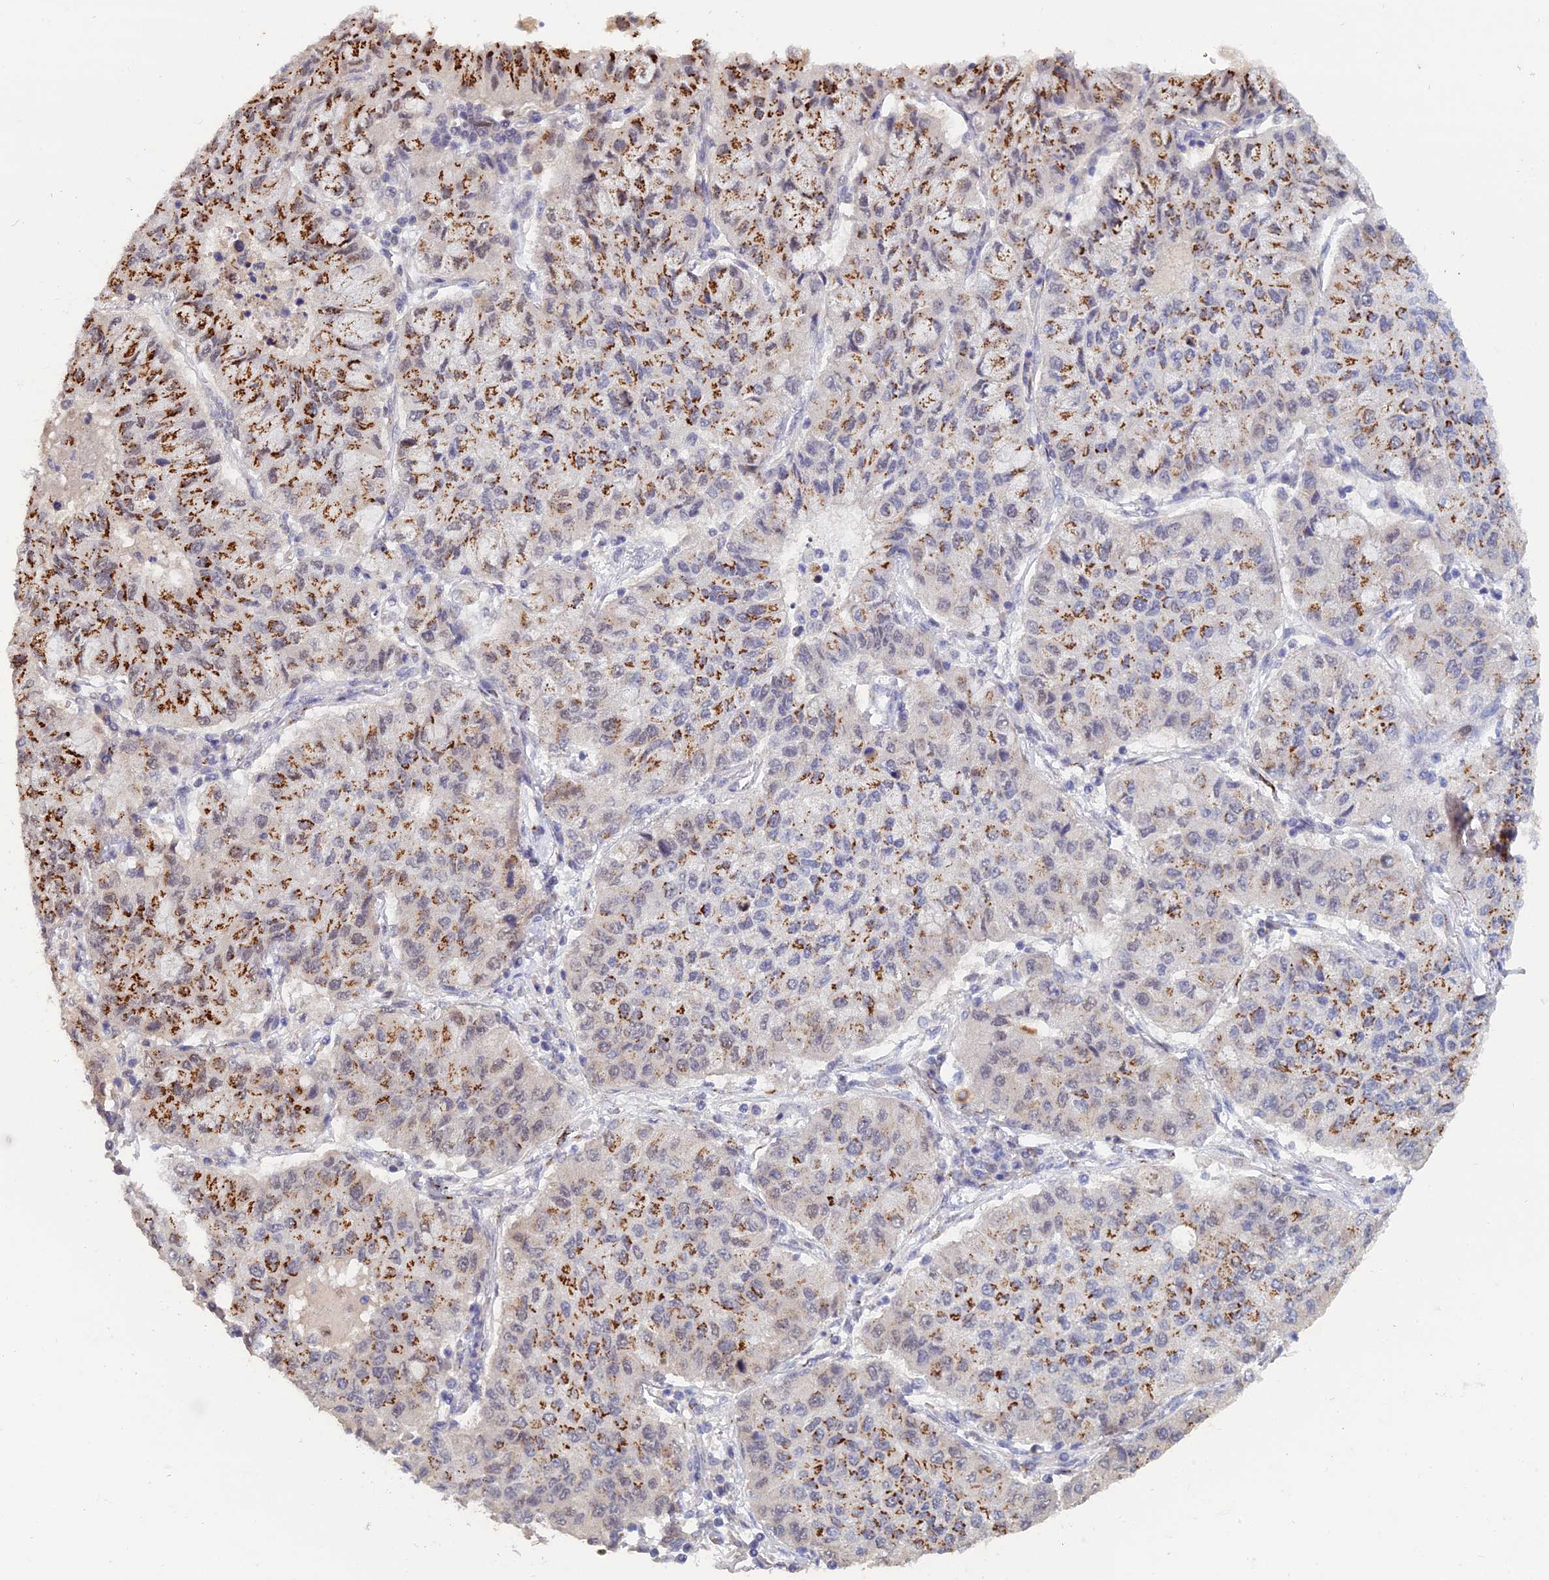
{"staining": {"intensity": "strong", "quantity": "25%-75%", "location": "cytoplasmic/membranous"}, "tissue": "lung cancer", "cell_type": "Tumor cells", "image_type": "cancer", "snomed": [{"axis": "morphology", "description": "Squamous cell carcinoma, NOS"}, {"axis": "topography", "description": "Lung"}], "caption": "Protein expression analysis of human squamous cell carcinoma (lung) reveals strong cytoplasmic/membranous expression in about 25%-75% of tumor cells.", "gene": "THOC3", "patient": {"sex": "male", "age": 74}}